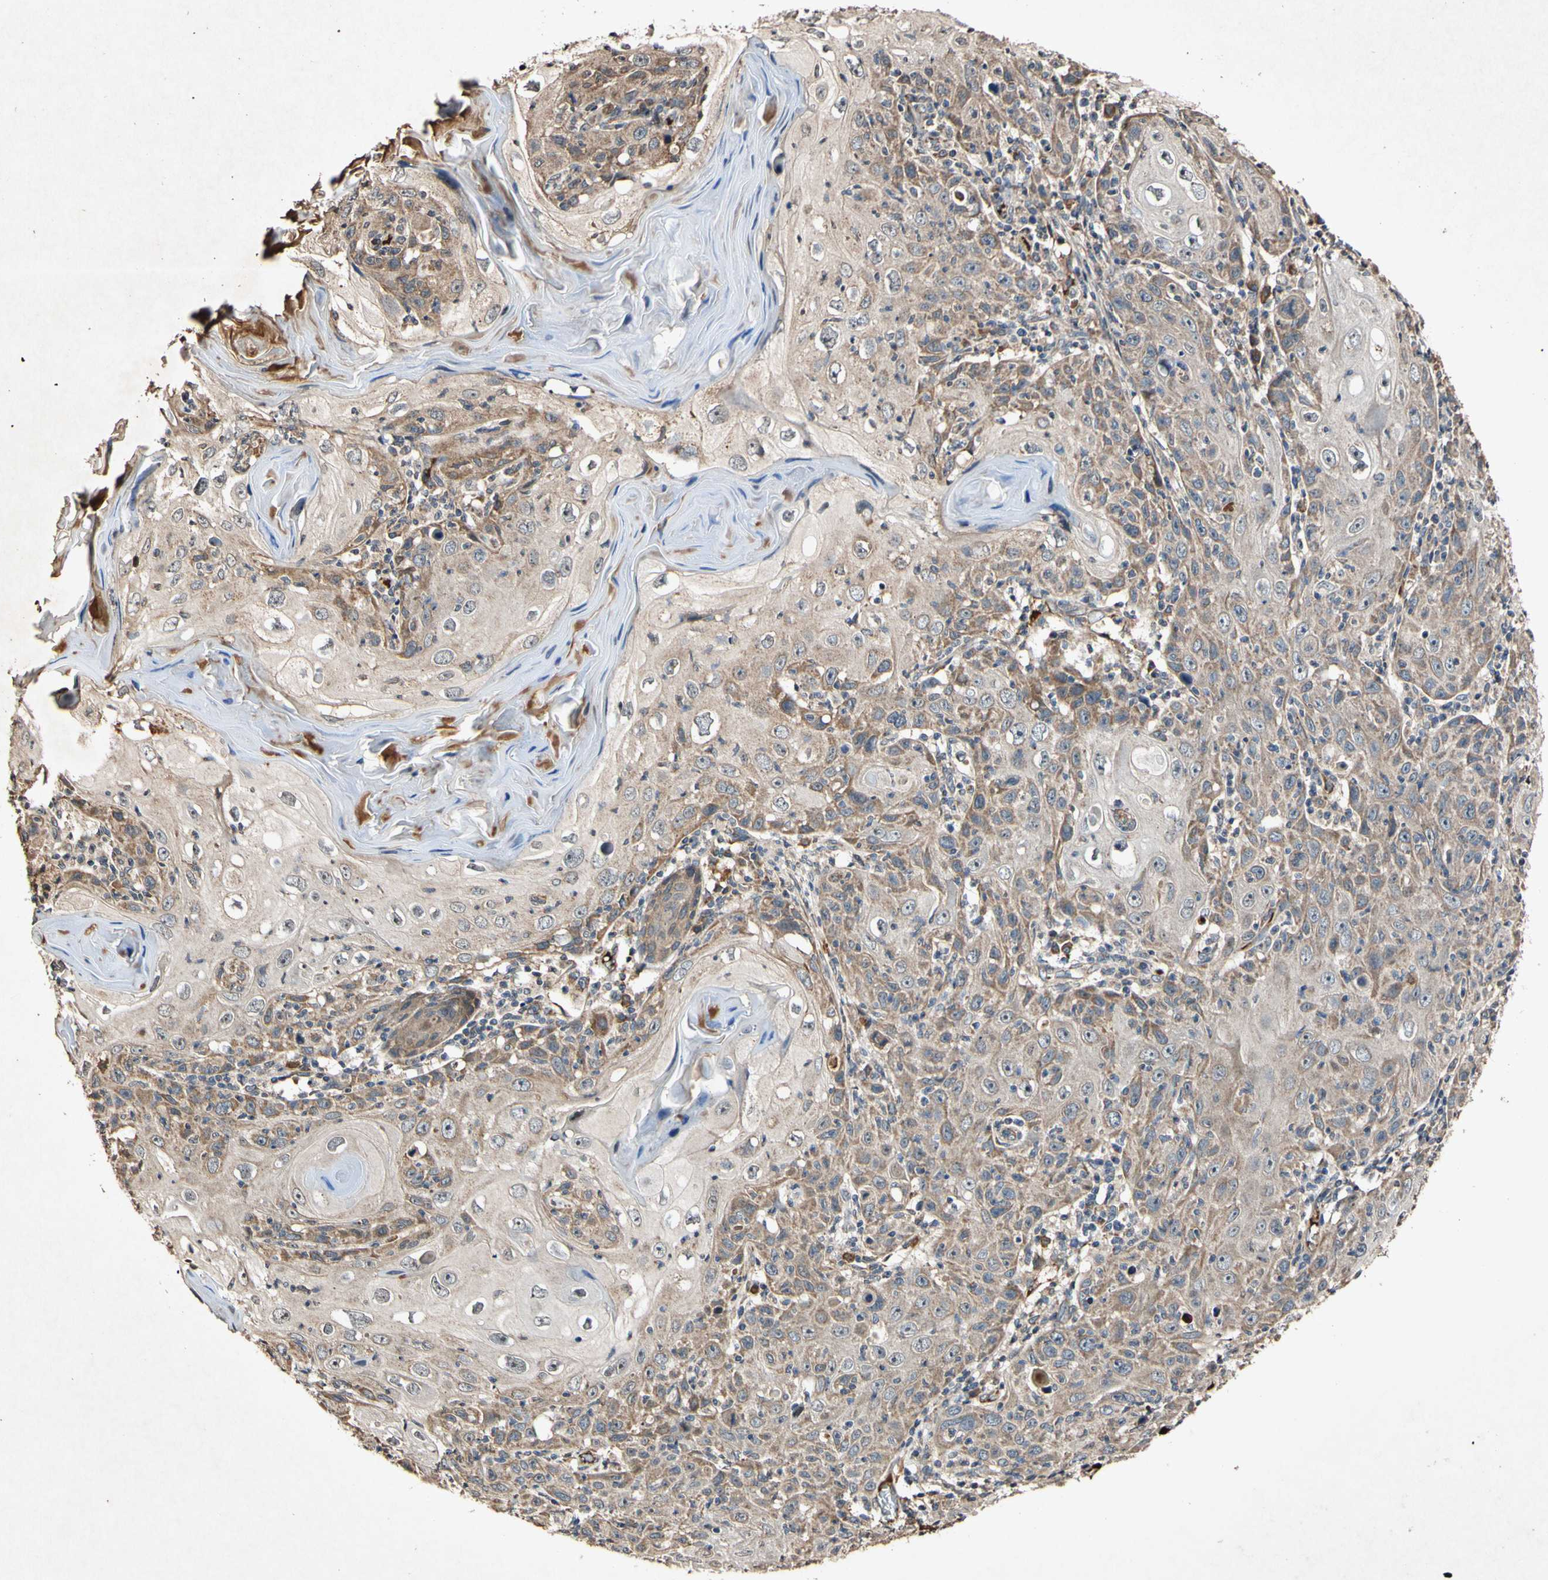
{"staining": {"intensity": "moderate", "quantity": ">75%", "location": "cytoplasmic/membranous"}, "tissue": "skin cancer", "cell_type": "Tumor cells", "image_type": "cancer", "snomed": [{"axis": "morphology", "description": "Squamous cell carcinoma, NOS"}, {"axis": "topography", "description": "Skin"}], "caption": "IHC (DAB (3,3'-diaminobenzidine)) staining of human skin squamous cell carcinoma displays moderate cytoplasmic/membranous protein expression in approximately >75% of tumor cells. Using DAB (brown) and hematoxylin (blue) stains, captured at high magnification using brightfield microscopy.", "gene": "PLAT", "patient": {"sex": "female", "age": 88}}